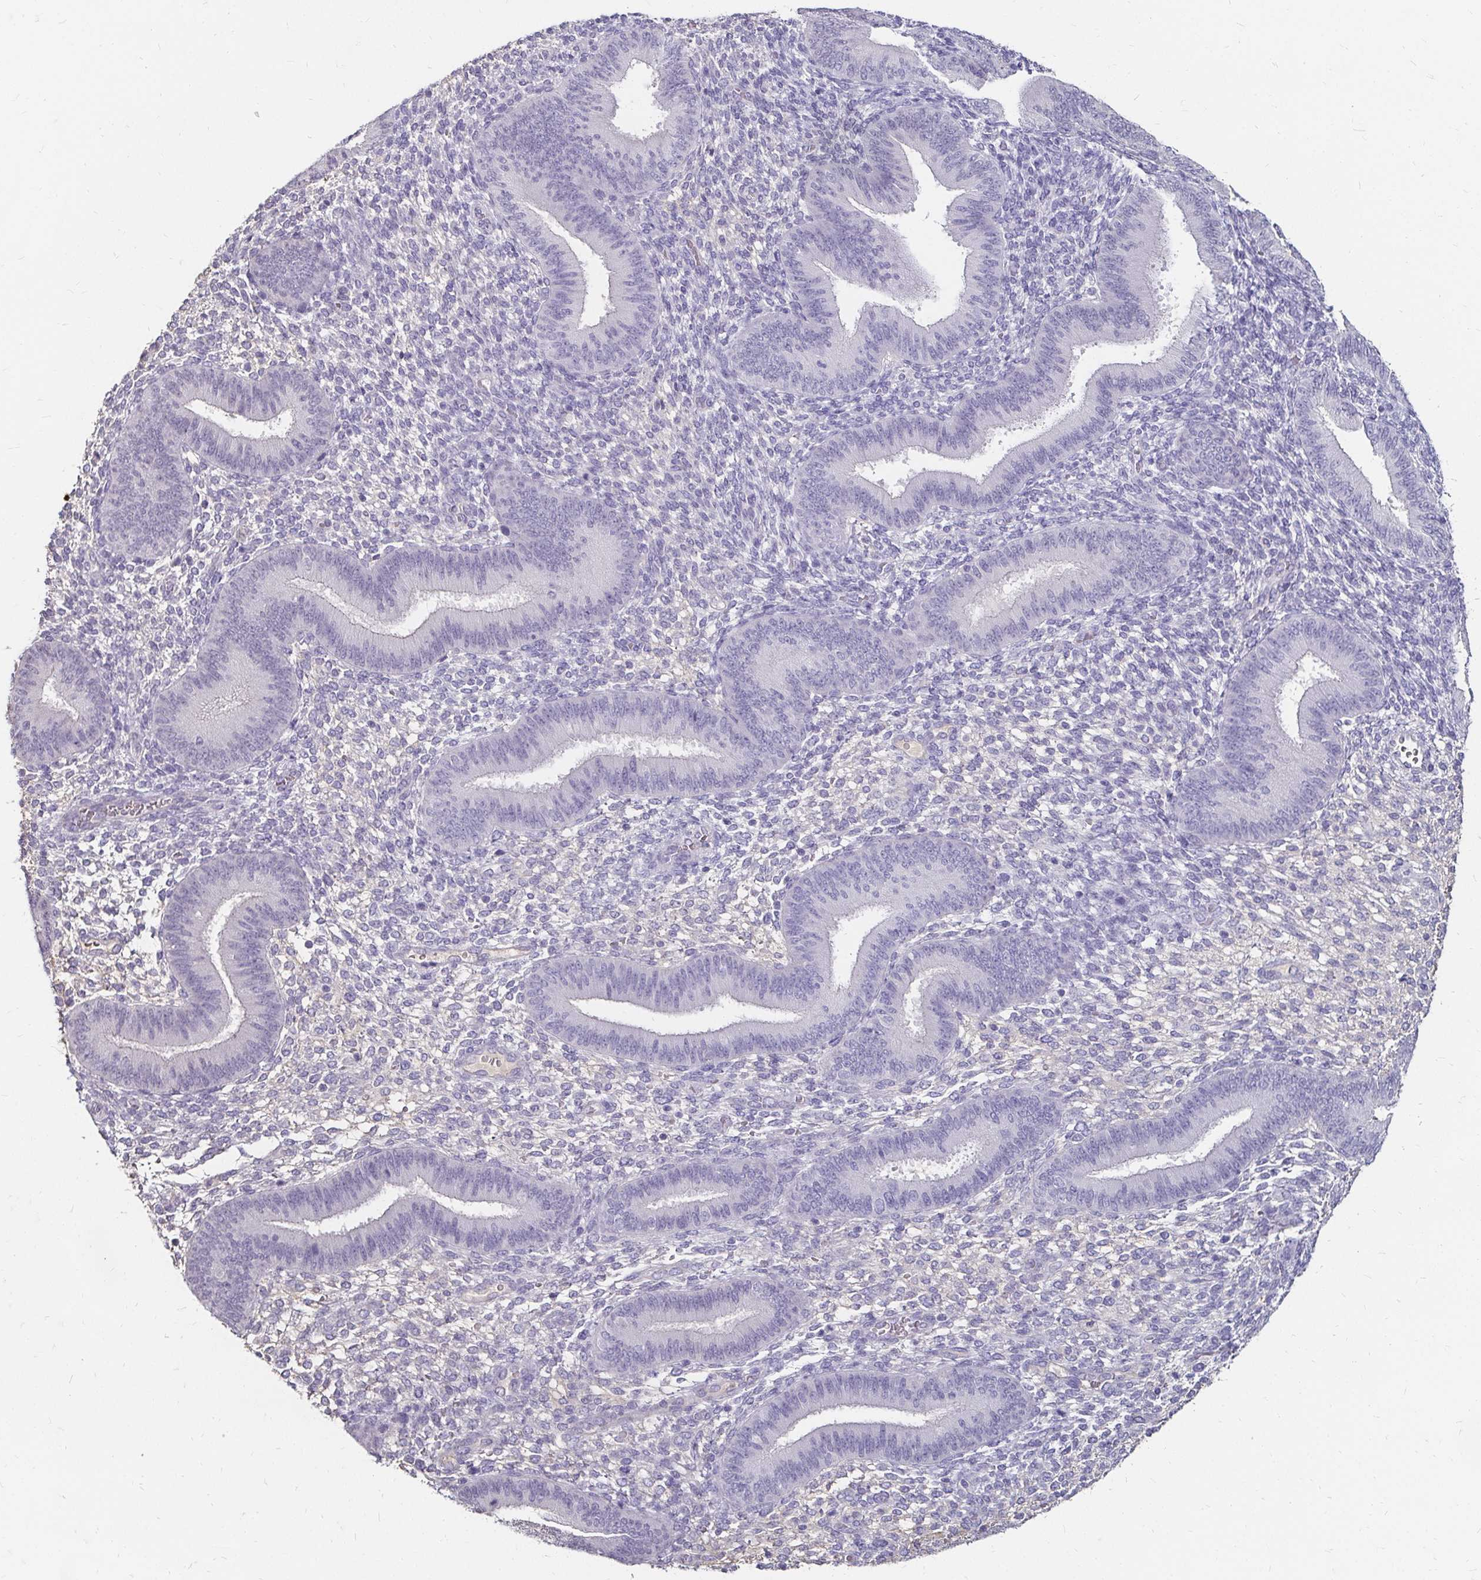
{"staining": {"intensity": "negative", "quantity": "none", "location": "none"}, "tissue": "endometrium", "cell_type": "Cells in endometrial stroma", "image_type": "normal", "snomed": [{"axis": "morphology", "description": "Normal tissue, NOS"}, {"axis": "topography", "description": "Endometrium"}], "caption": "A high-resolution image shows immunohistochemistry staining of unremarkable endometrium, which displays no significant positivity in cells in endometrial stroma.", "gene": "SCG3", "patient": {"sex": "female", "age": 39}}